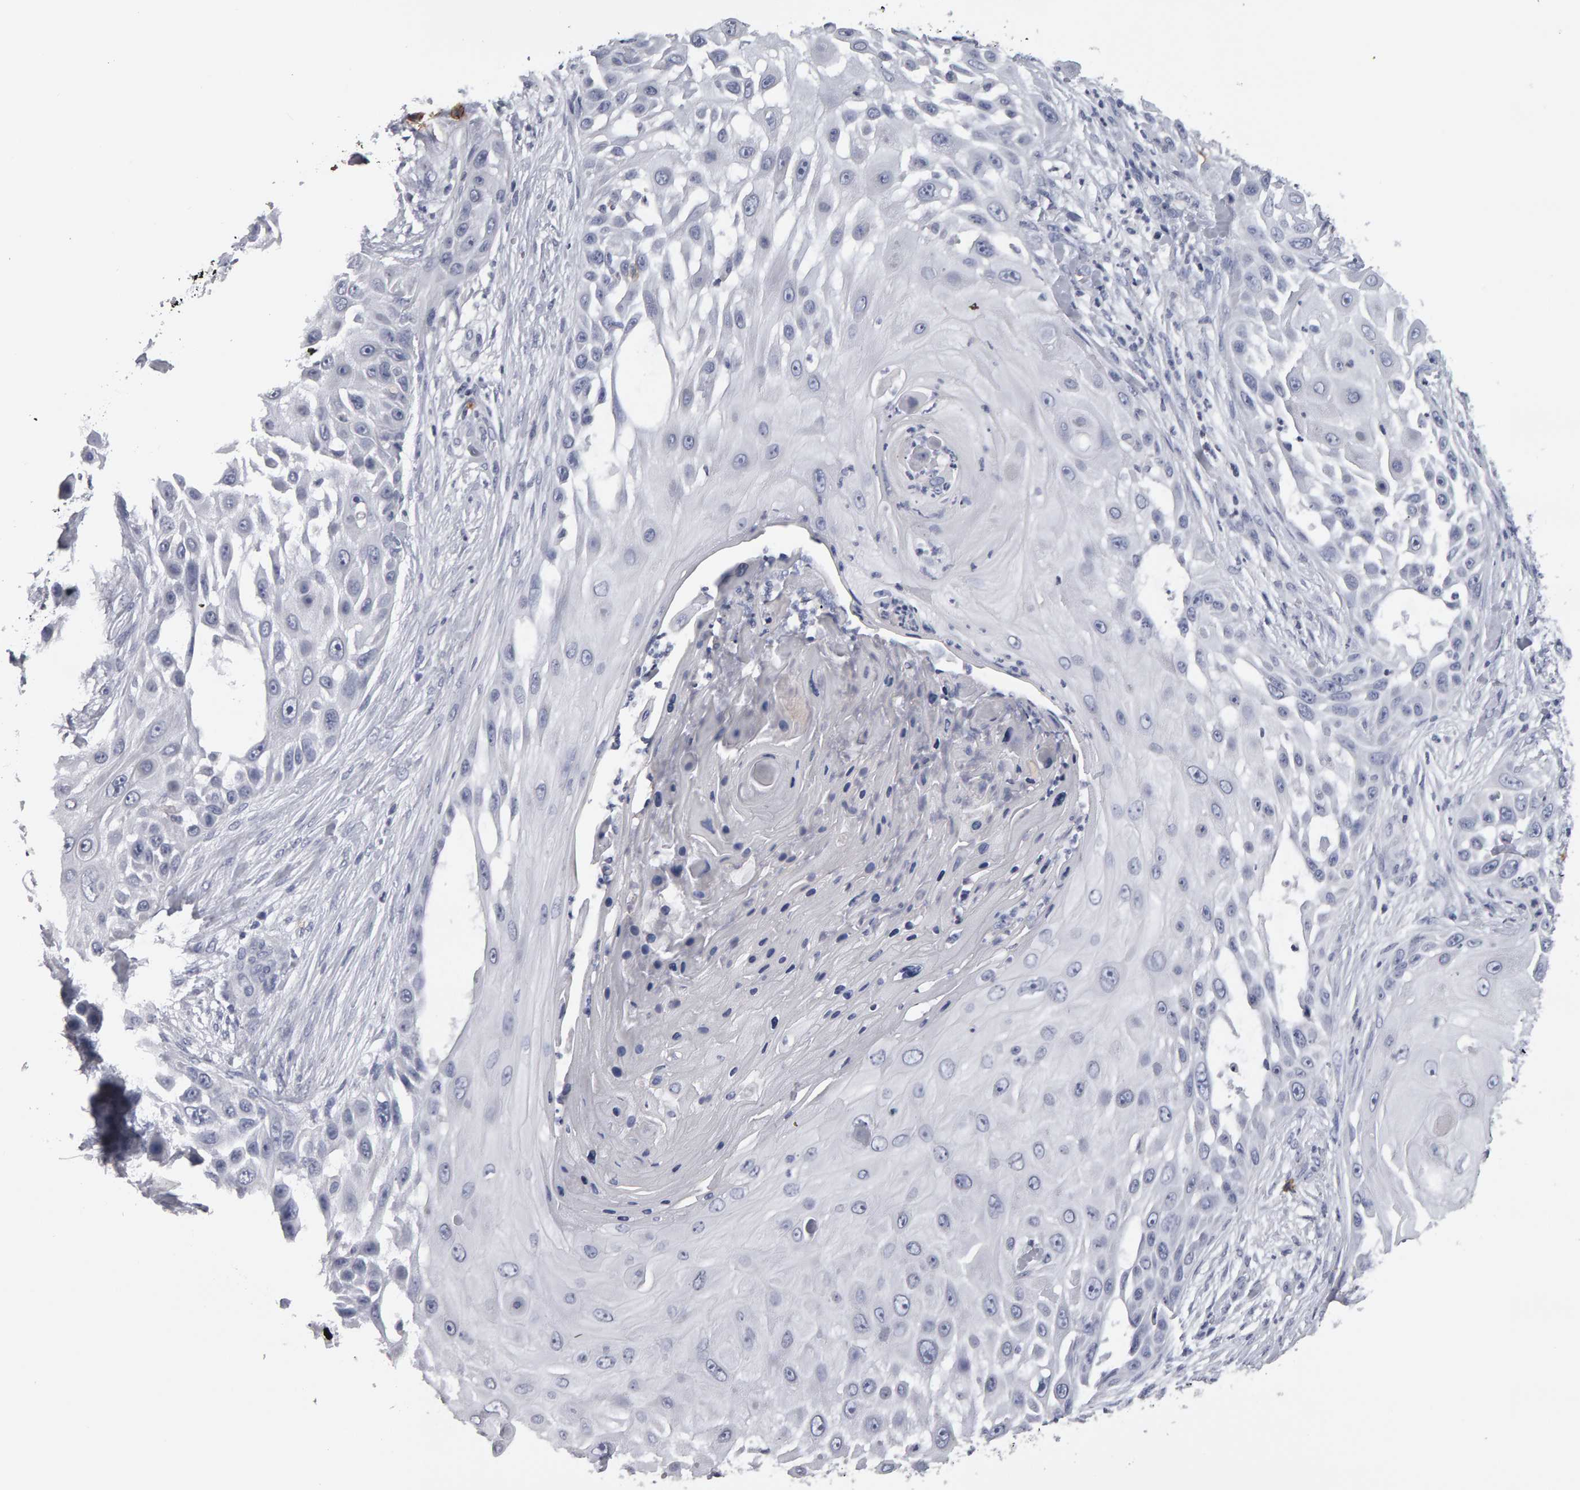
{"staining": {"intensity": "negative", "quantity": "none", "location": "none"}, "tissue": "skin cancer", "cell_type": "Tumor cells", "image_type": "cancer", "snomed": [{"axis": "morphology", "description": "Squamous cell carcinoma, NOS"}, {"axis": "topography", "description": "Skin"}], "caption": "The micrograph exhibits no staining of tumor cells in squamous cell carcinoma (skin).", "gene": "CD38", "patient": {"sex": "female", "age": 44}}